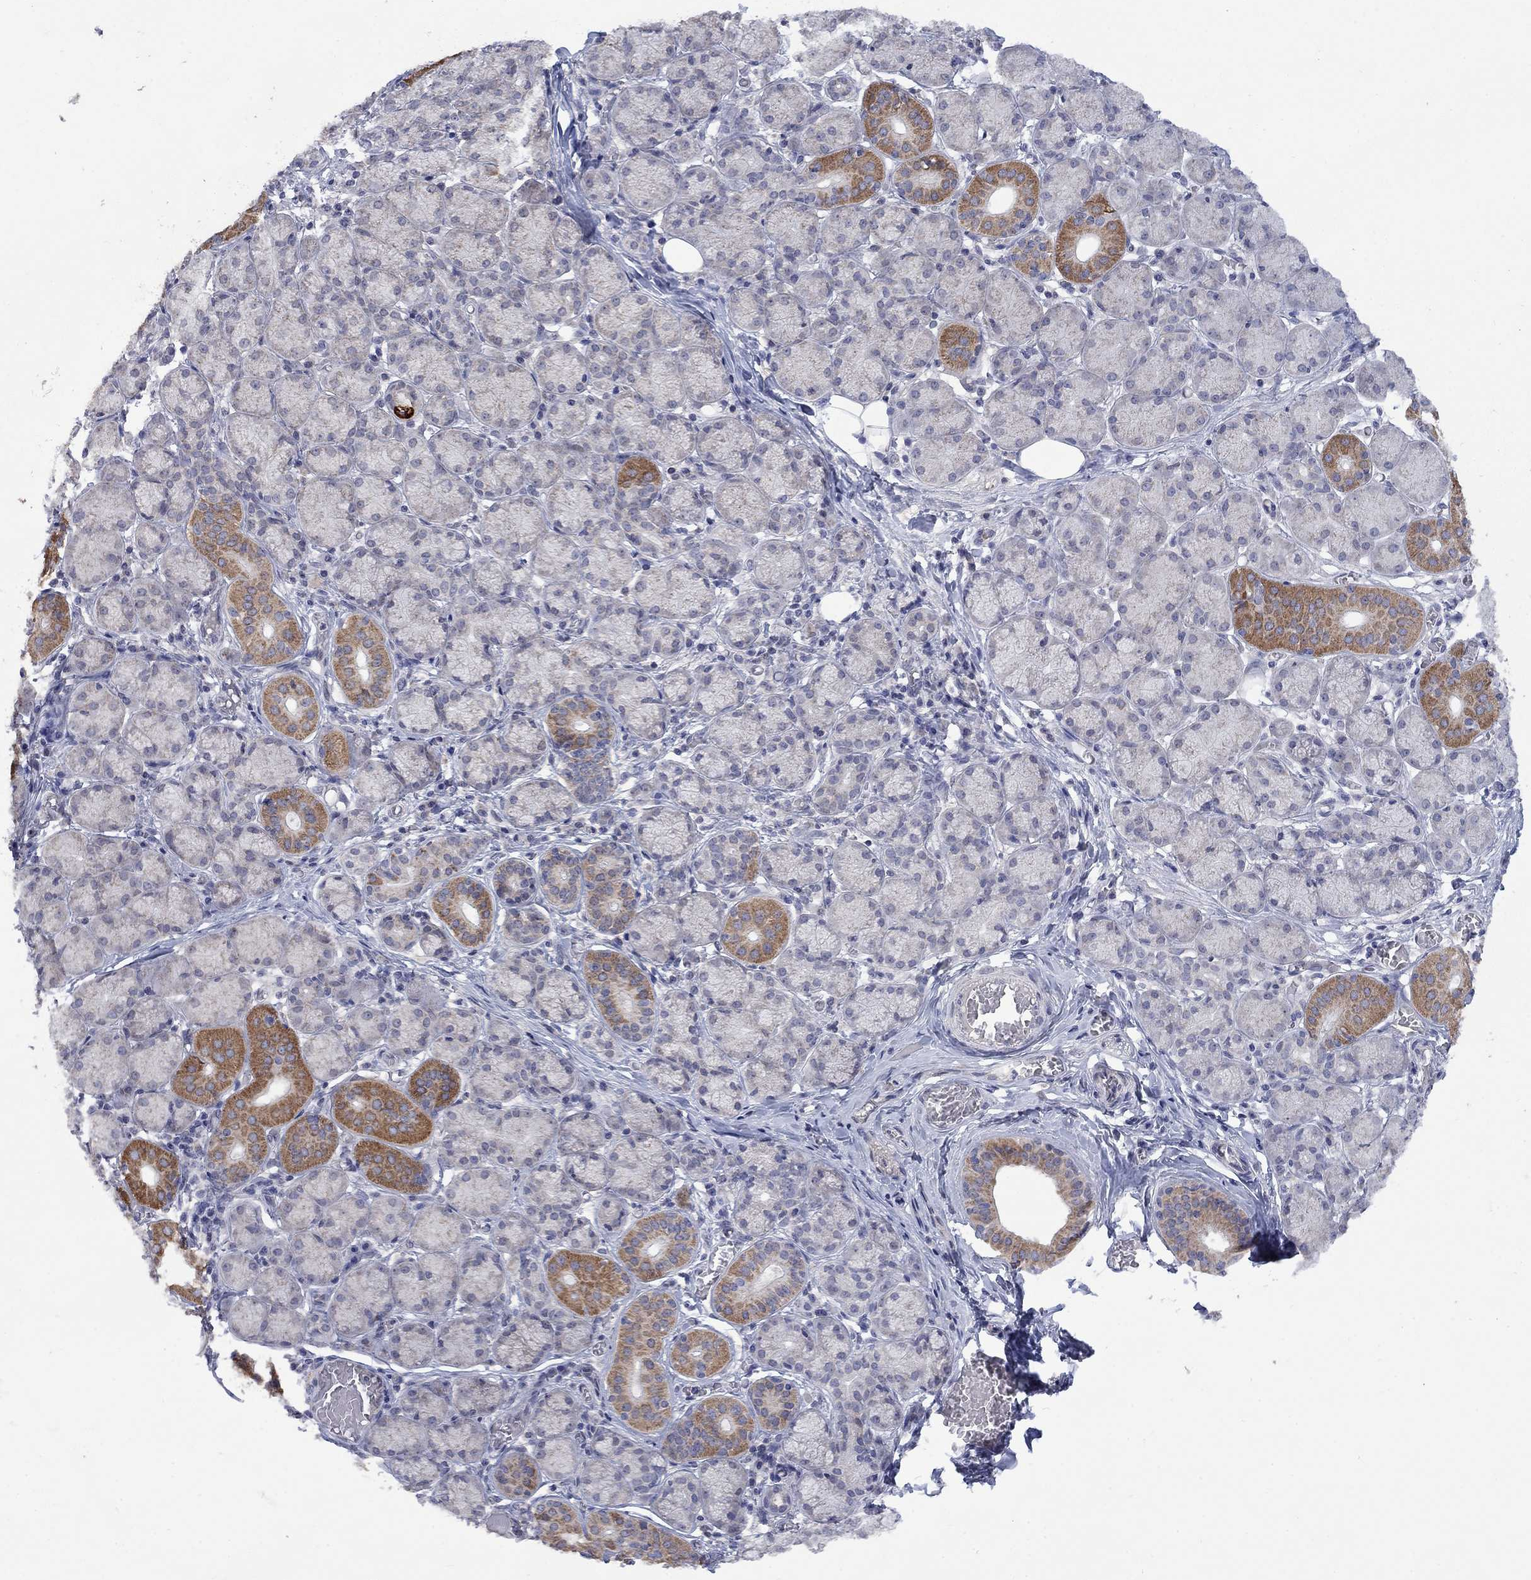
{"staining": {"intensity": "moderate", "quantity": "<25%", "location": "cytoplasmic/membranous"}, "tissue": "salivary gland", "cell_type": "Glandular cells", "image_type": "normal", "snomed": [{"axis": "morphology", "description": "Normal tissue, NOS"}, {"axis": "topography", "description": "Salivary gland"}, {"axis": "topography", "description": "Peripheral nerve tissue"}], "caption": "The image reveals immunohistochemical staining of benign salivary gland. There is moderate cytoplasmic/membranous expression is present in about <25% of glandular cells.", "gene": "KCNJ16", "patient": {"sex": "female", "age": 24}}